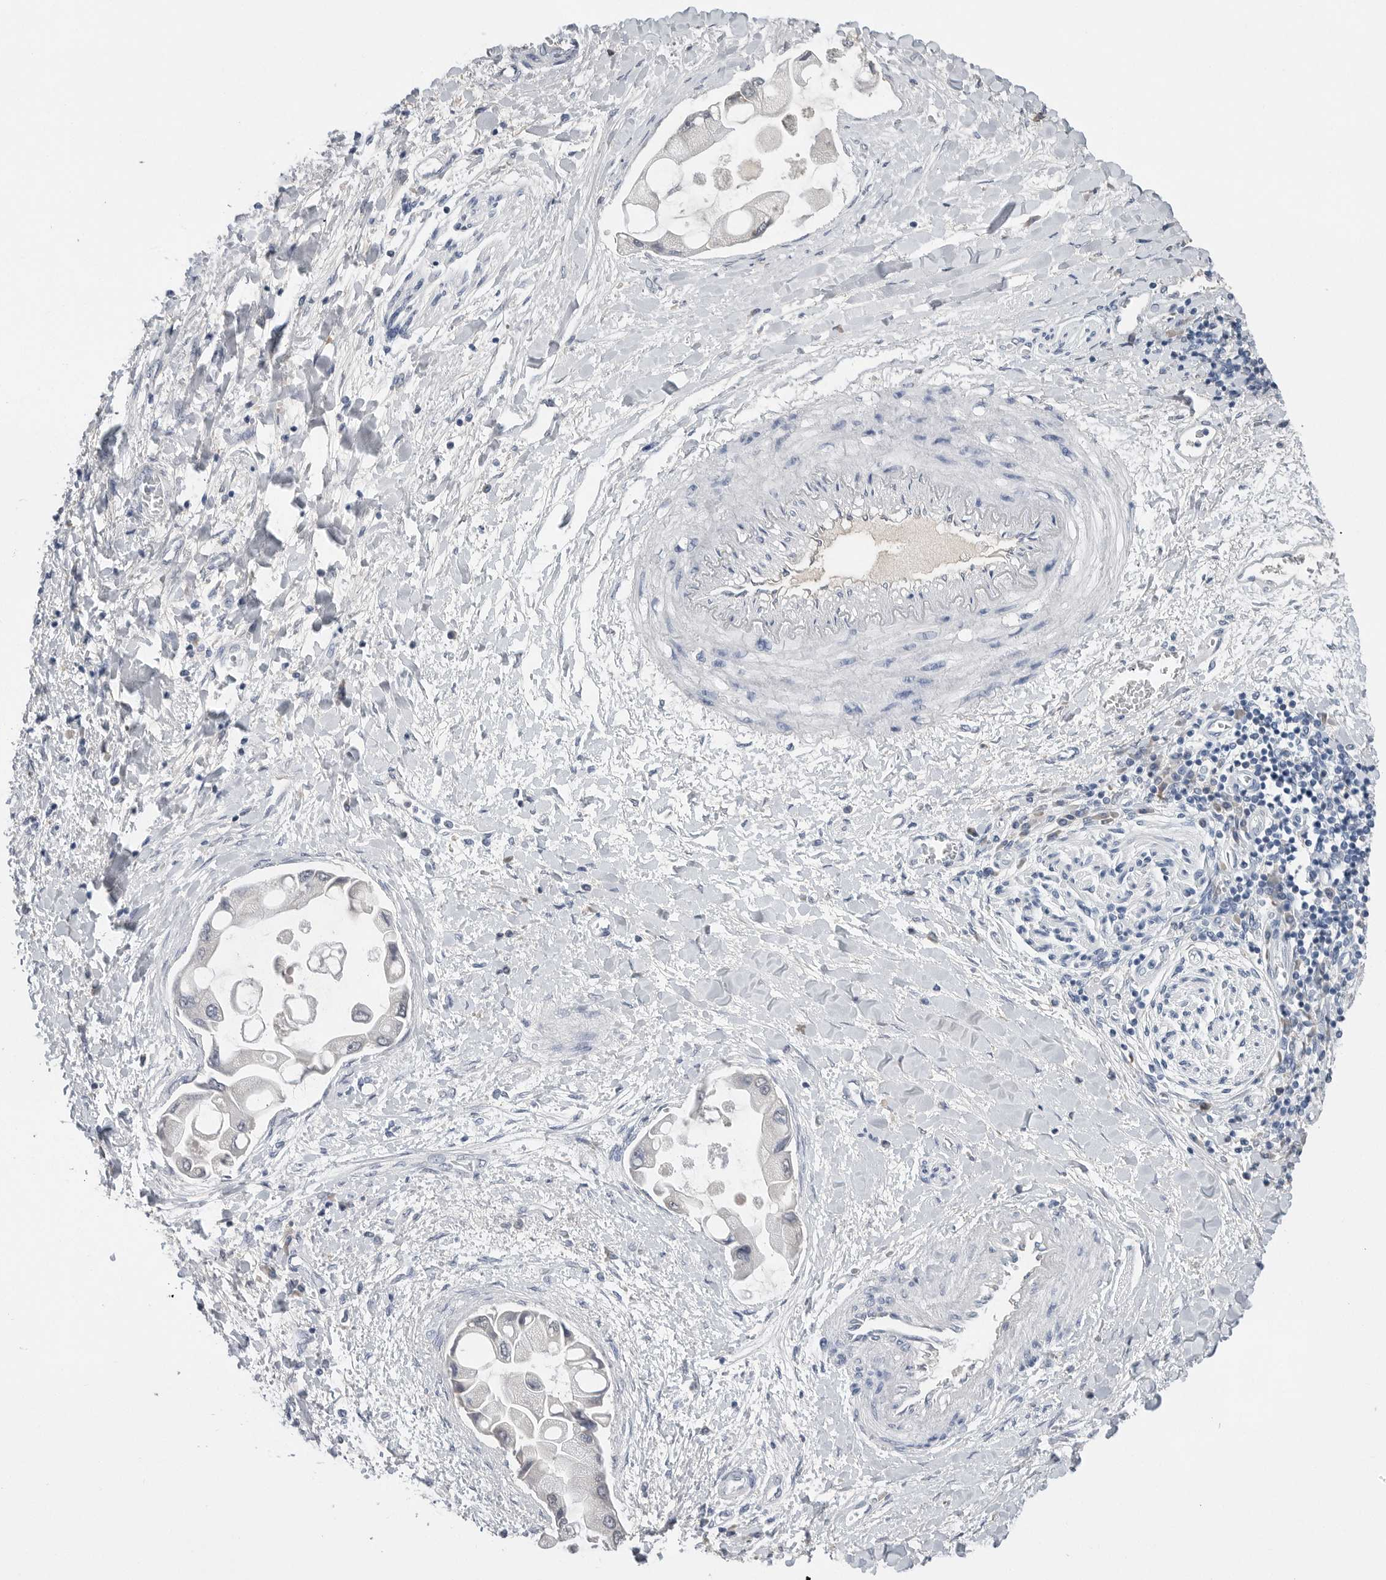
{"staining": {"intensity": "negative", "quantity": "none", "location": "none"}, "tissue": "liver cancer", "cell_type": "Tumor cells", "image_type": "cancer", "snomed": [{"axis": "morphology", "description": "Cholangiocarcinoma"}, {"axis": "topography", "description": "Liver"}], "caption": "An IHC image of liver cancer is shown. There is no staining in tumor cells of liver cancer.", "gene": "FABP6", "patient": {"sex": "male", "age": 50}}